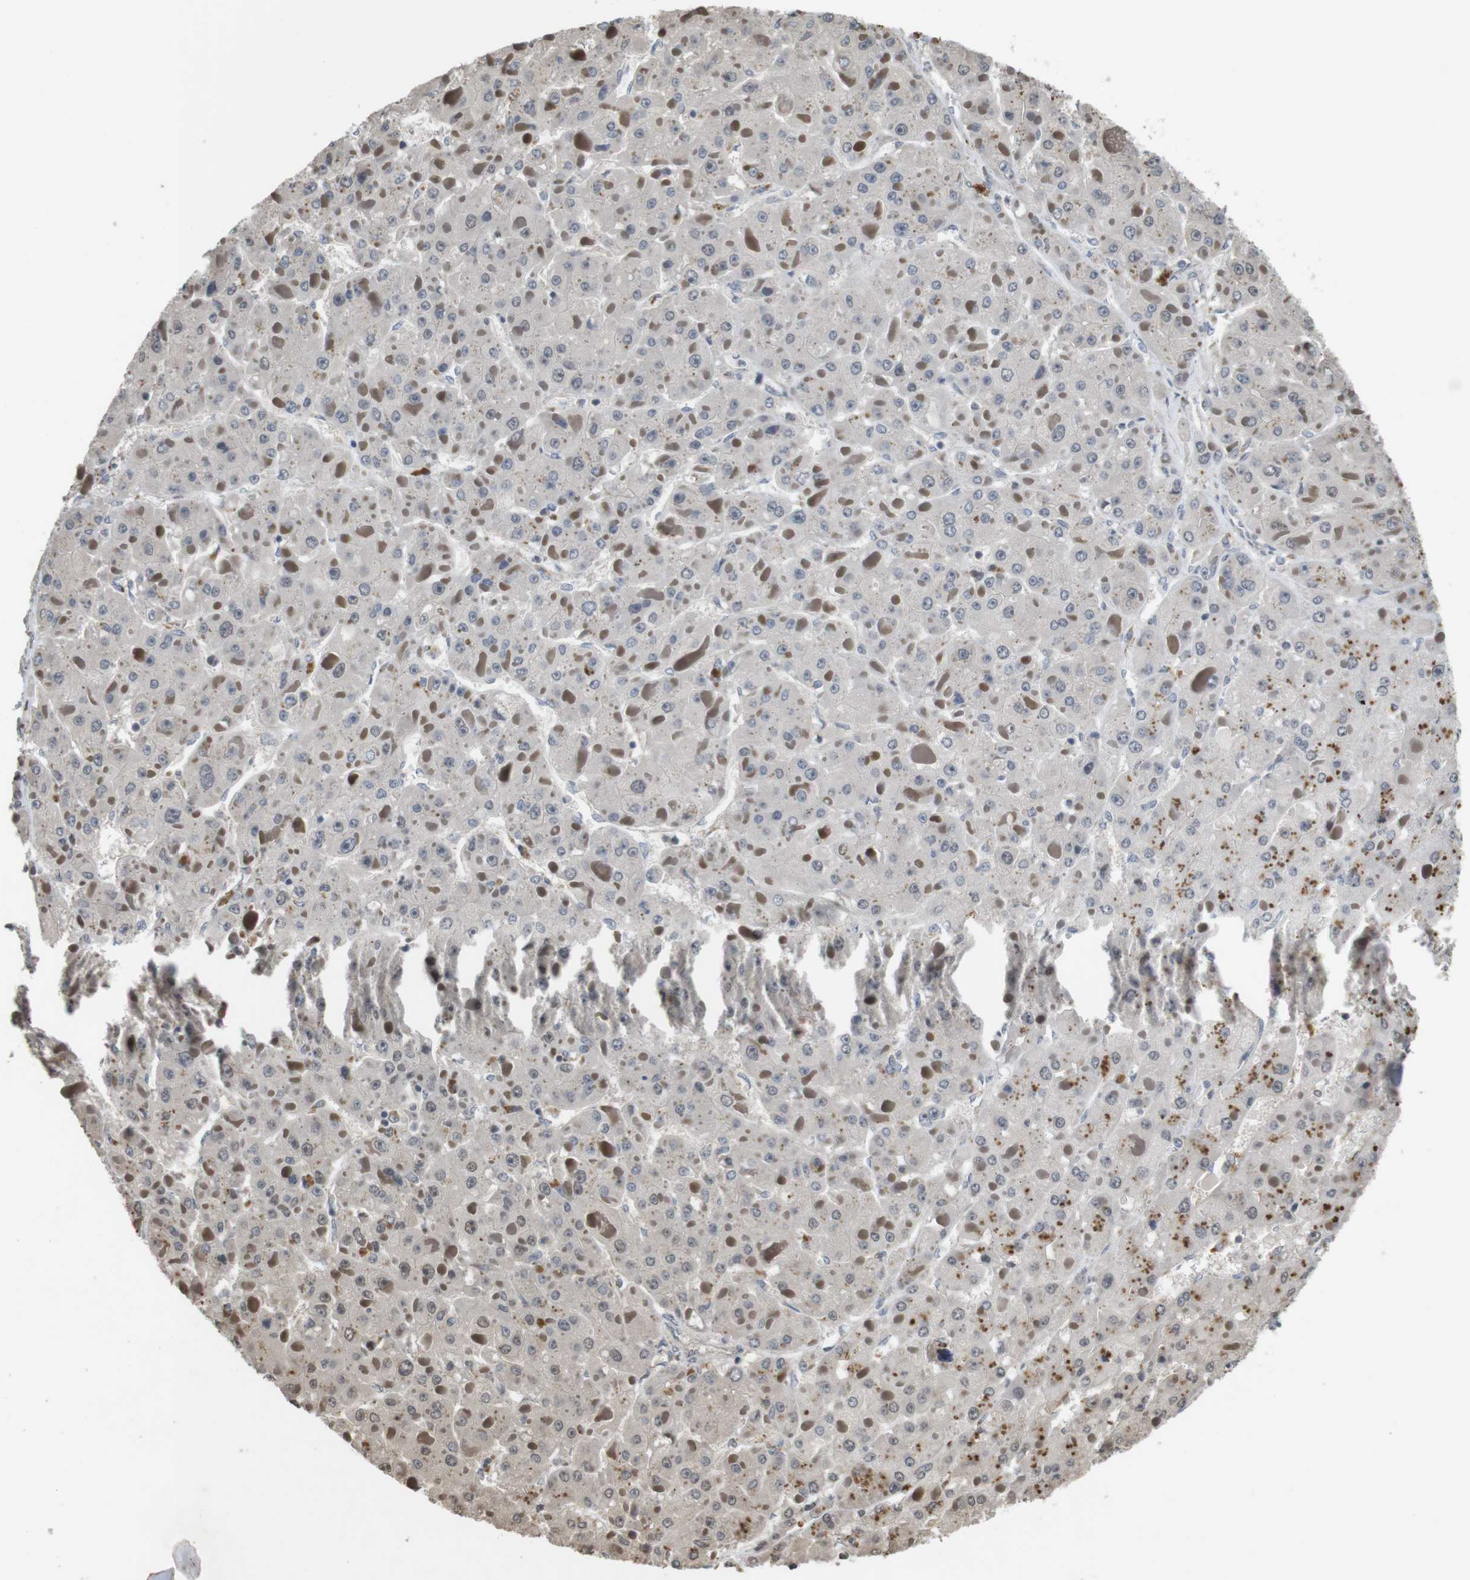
{"staining": {"intensity": "weak", "quantity": "<25%", "location": "cytoplasmic/membranous"}, "tissue": "liver cancer", "cell_type": "Tumor cells", "image_type": "cancer", "snomed": [{"axis": "morphology", "description": "Carcinoma, Hepatocellular, NOS"}, {"axis": "topography", "description": "Liver"}], "caption": "An immunohistochemistry (IHC) micrograph of hepatocellular carcinoma (liver) is shown. There is no staining in tumor cells of hepatocellular carcinoma (liver).", "gene": "FZD10", "patient": {"sex": "female", "age": 73}}